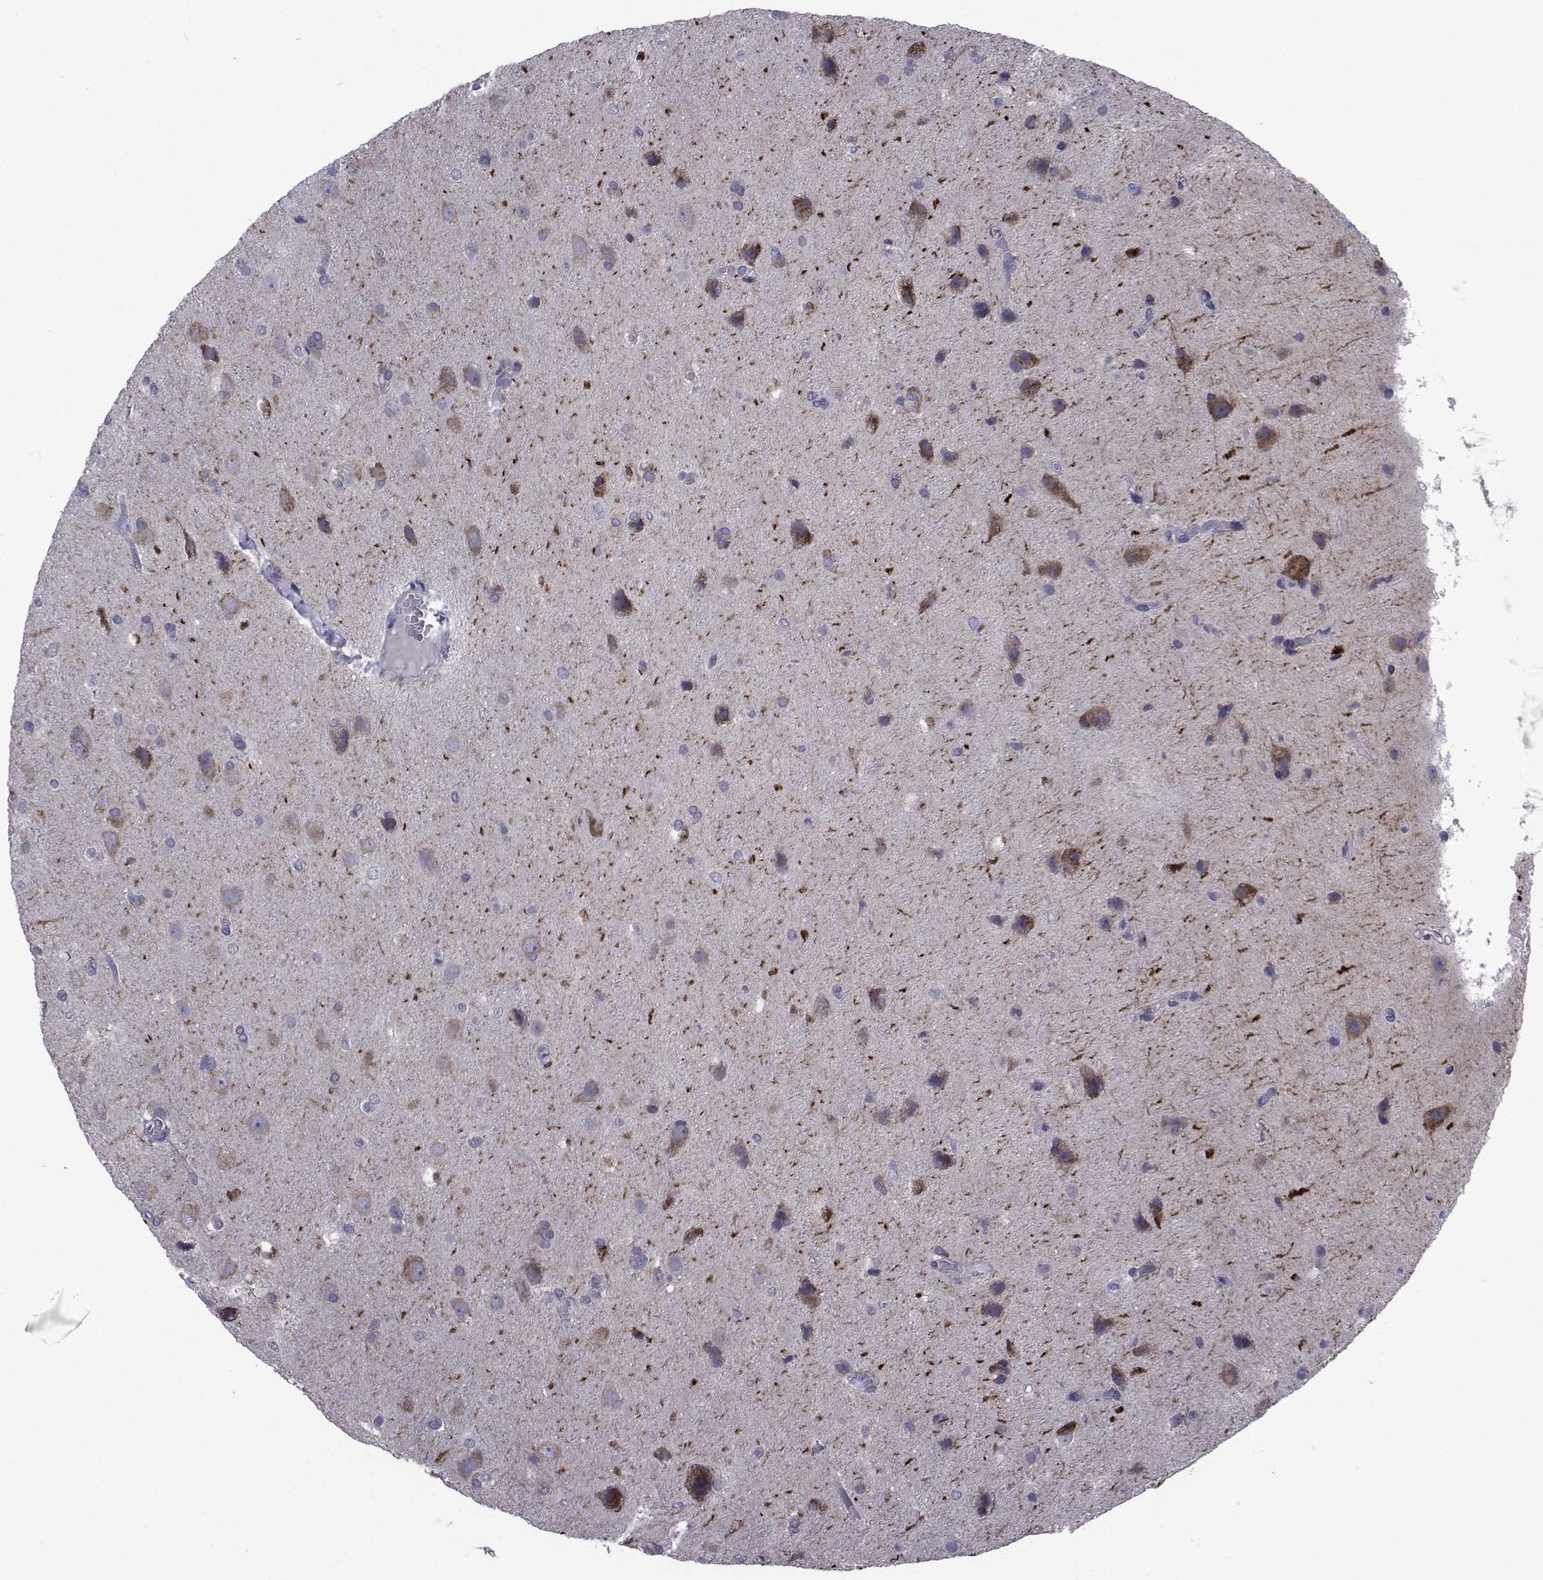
{"staining": {"intensity": "negative", "quantity": "none", "location": "none"}, "tissue": "glioma", "cell_type": "Tumor cells", "image_type": "cancer", "snomed": [{"axis": "morphology", "description": "Glioma, malignant, Low grade"}, {"axis": "topography", "description": "Brain"}], "caption": "Tumor cells are negative for brown protein staining in low-grade glioma (malignant).", "gene": "SEMA5B", "patient": {"sex": "male", "age": 58}}